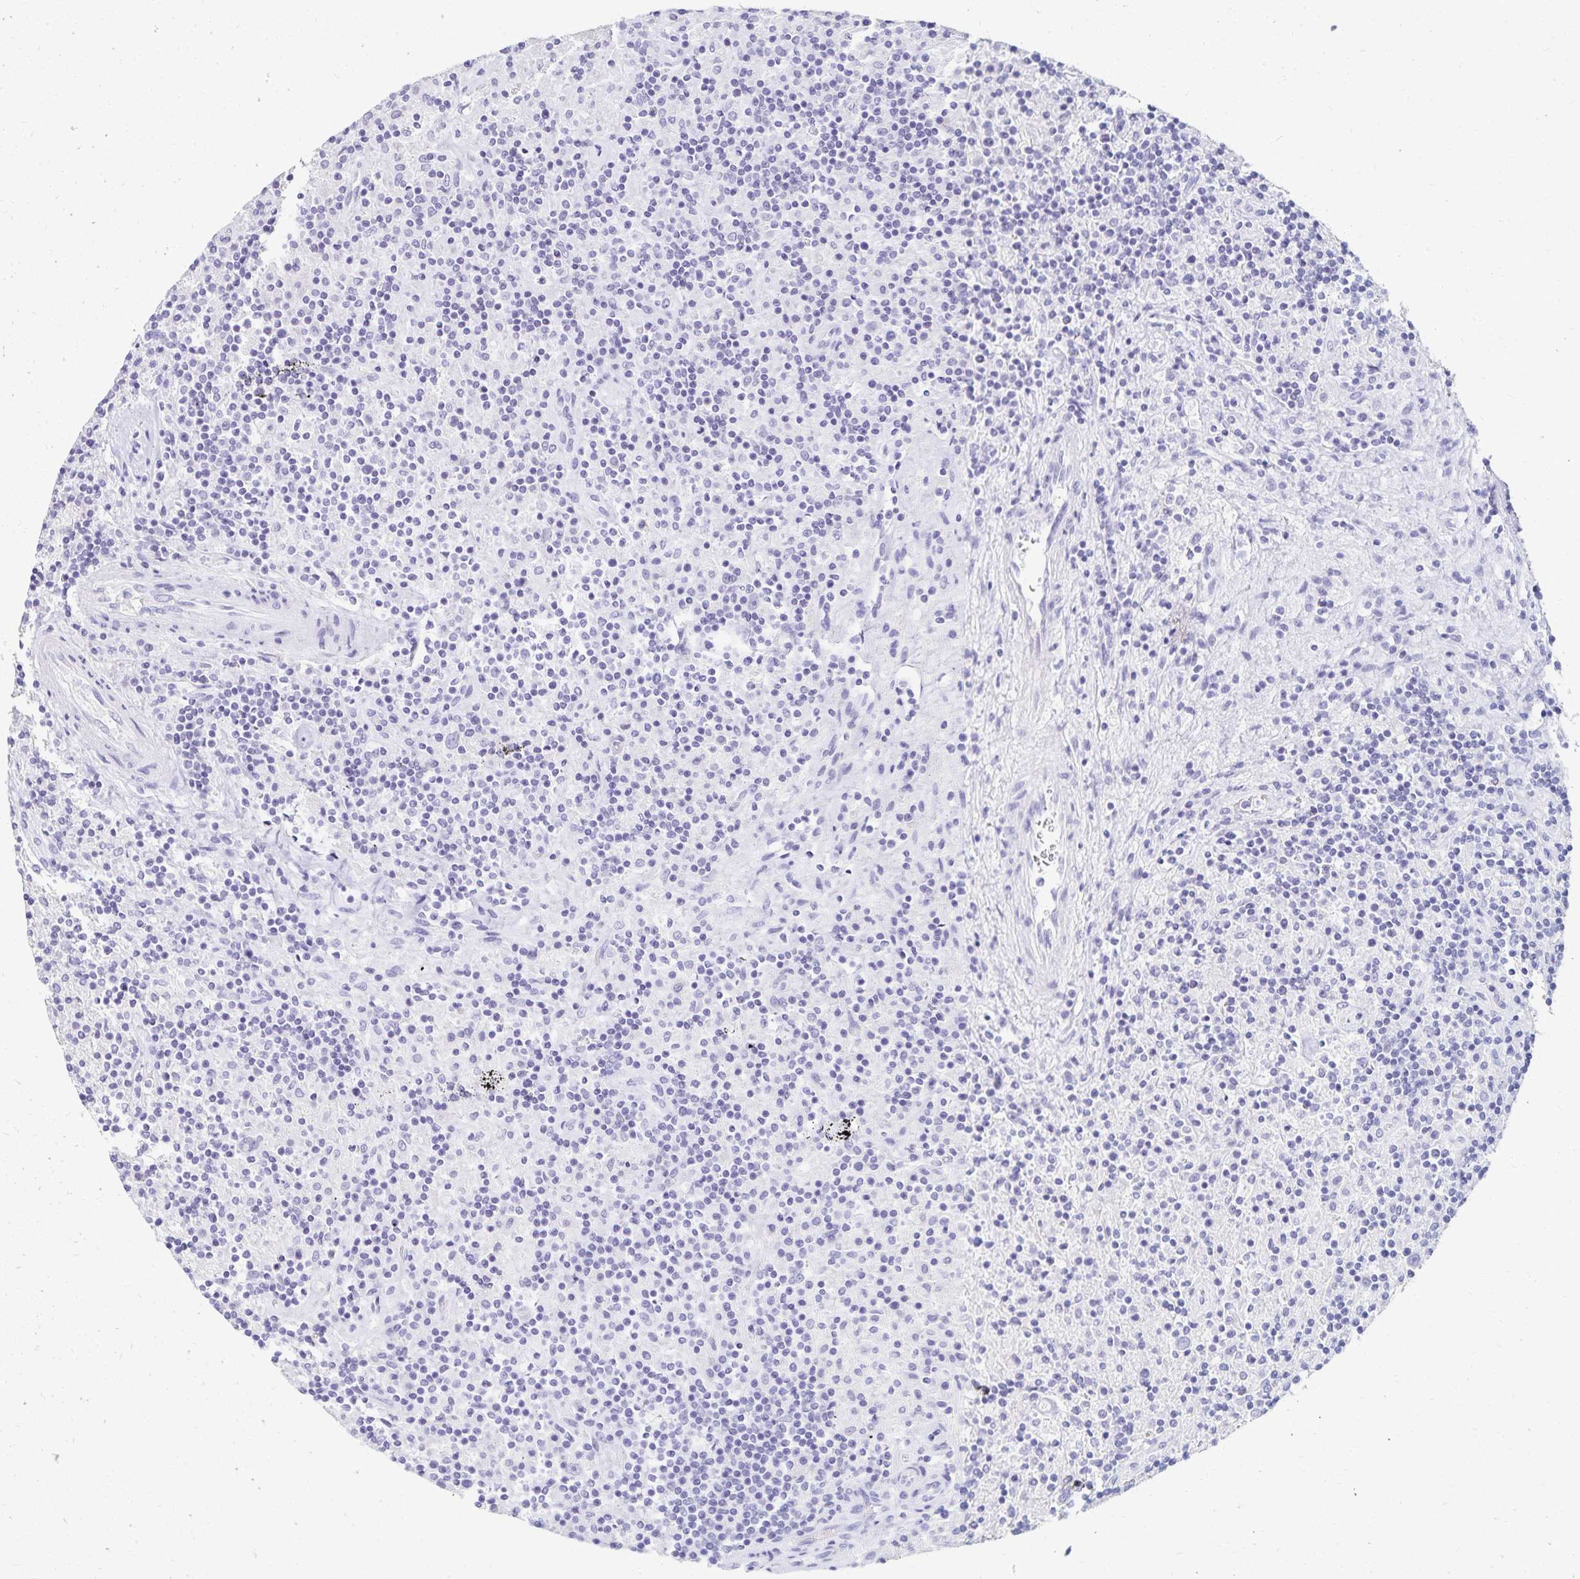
{"staining": {"intensity": "negative", "quantity": "none", "location": "none"}, "tissue": "lymphoma", "cell_type": "Tumor cells", "image_type": "cancer", "snomed": [{"axis": "morphology", "description": "Hodgkin's disease, NOS"}, {"axis": "topography", "description": "Lymph node"}], "caption": "Tumor cells show no significant protein expression in Hodgkin's disease.", "gene": "C2orf50", "patient": {"sex": "male", "age": 70}}